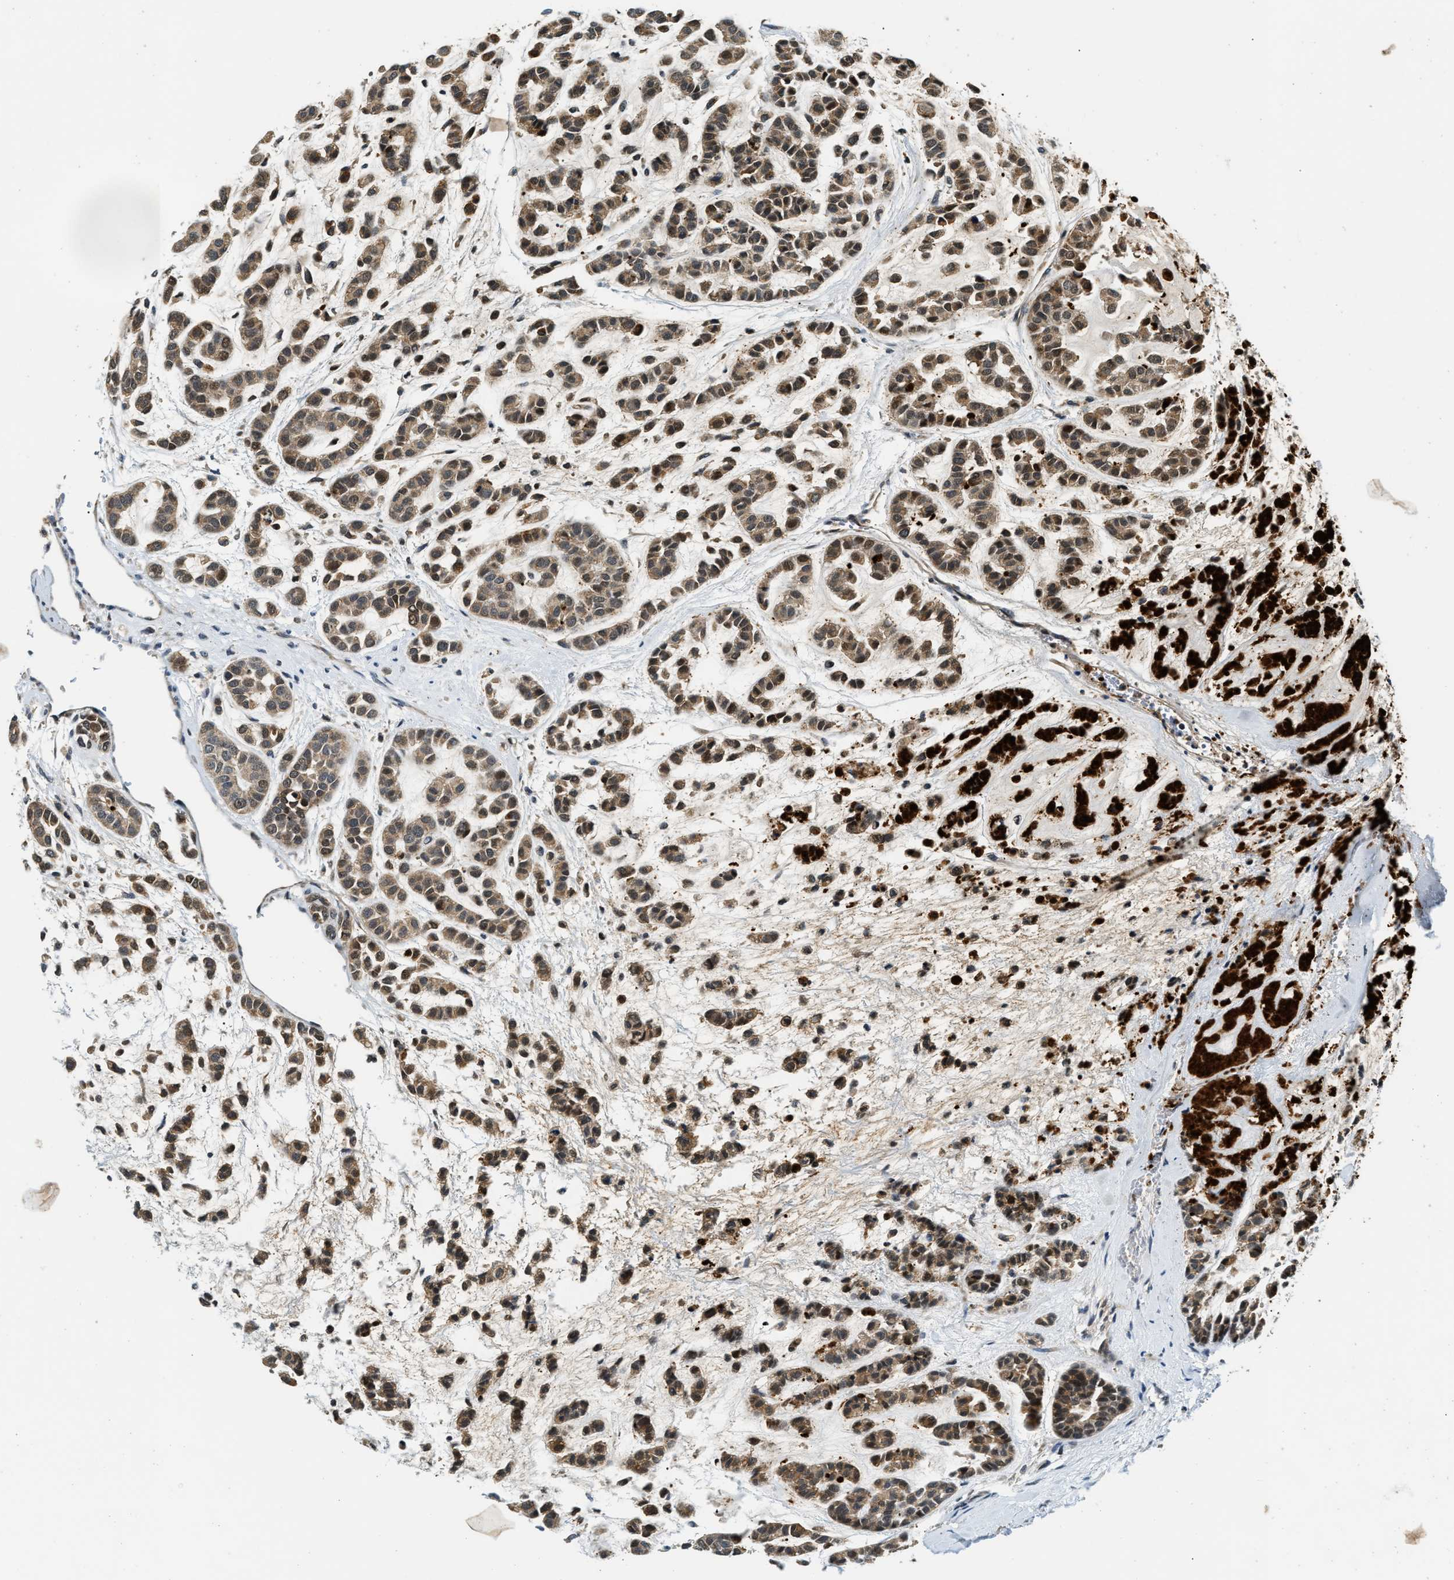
{"staining": {"intensity": "moderate", "quantity": ">75%", "location": "cytoplasmic/membranous"}, "tissue": "head and neck cancer", "cell_type": "Tumor cells", "image_type": "cancer", "snomed": [{"axis": "morphology", "description": "Adenocarcinoma, NOS"}, {"axis": "morphology", "description": "Adenoma, NOS"}, {"axis": "topography", "description": "Head-Neck"}], "caption": "Immunohistochemical staining of head and neck adenocarcinoma displays moderate cytoplasmic/membranous protein positivity in approximately >75% of tumor cells.", "gene": "EXTL2", "patient": {"sex": "female", "age": 55}}